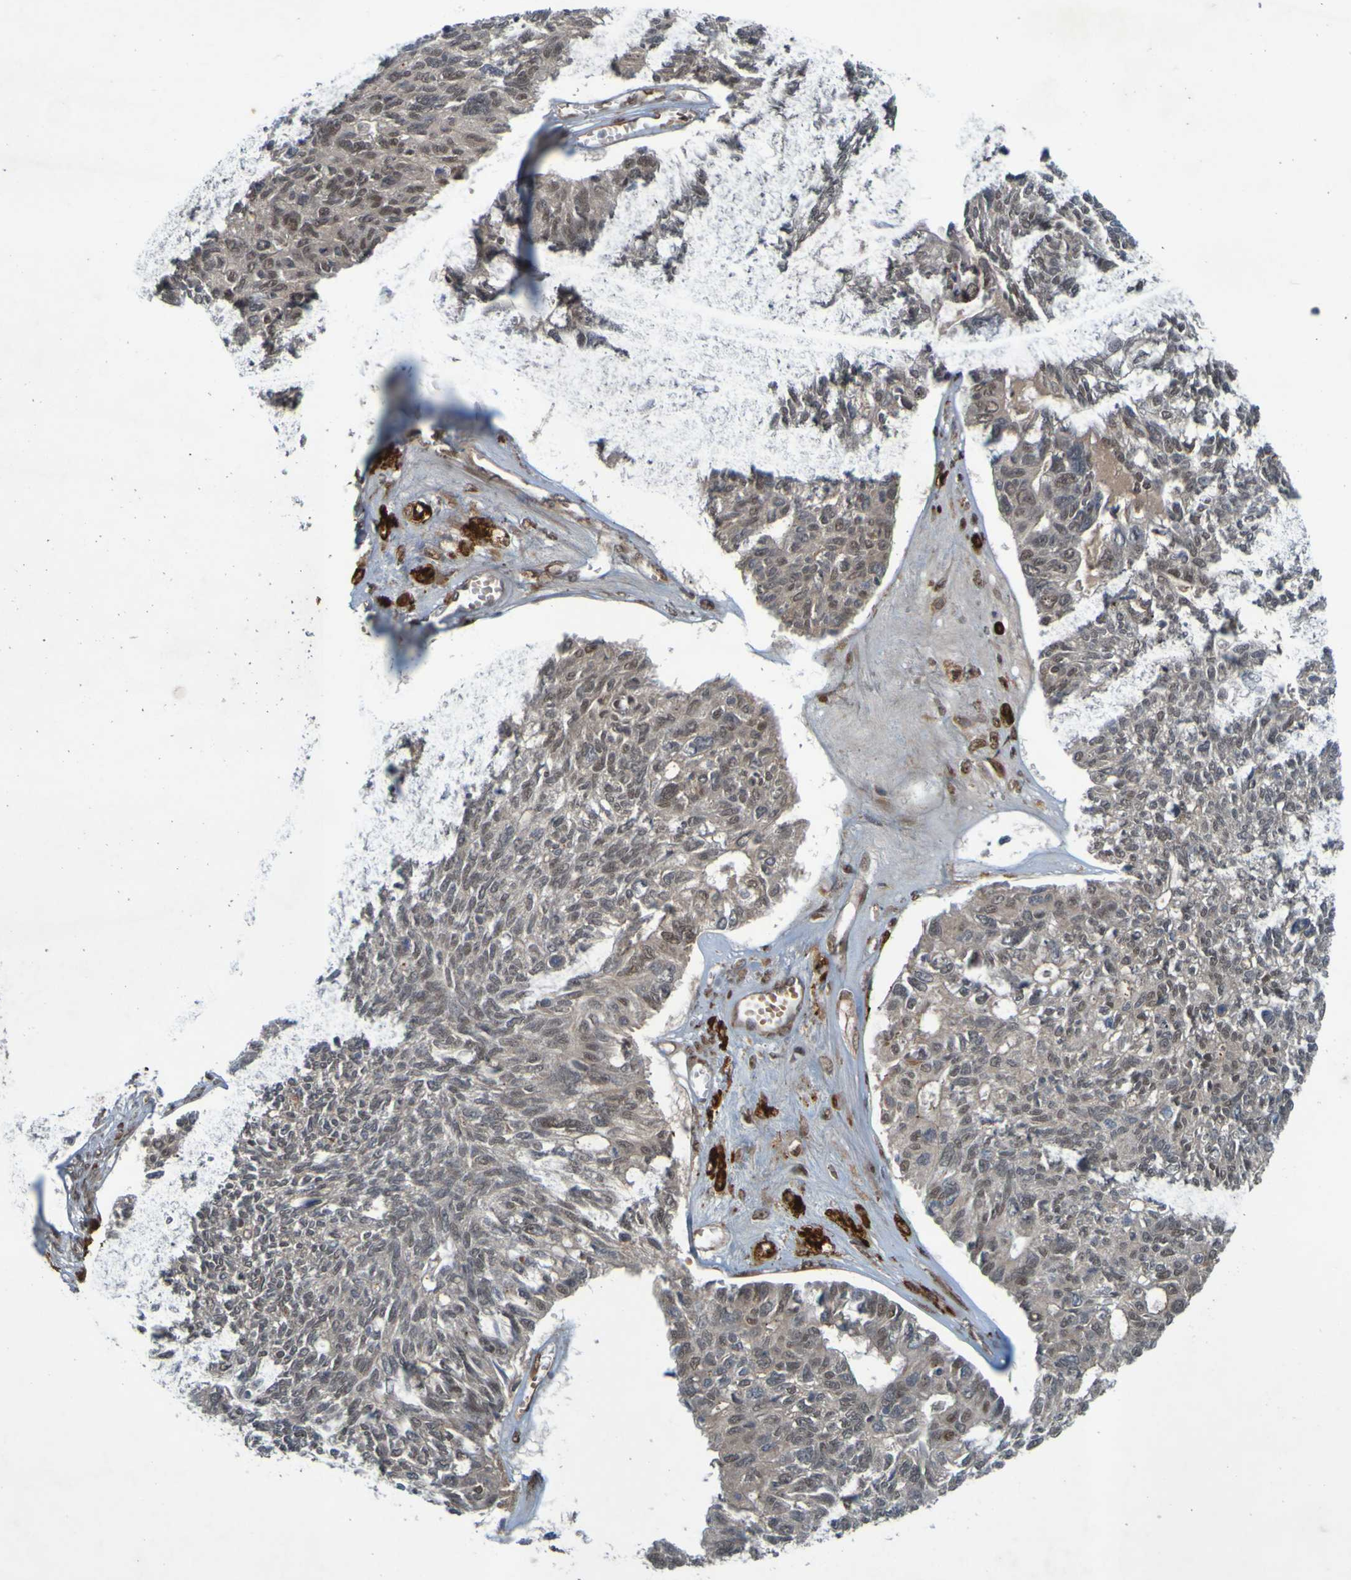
{"staining": {"intensity": "moderate", "quantity": "<25%", "location": "nuclear"}, "tissue": "ovarian cancer", "cell_type": "Tumor cells", "image_type": "cancer", "snomed": [{"axis": "morphology", "description": "Cystadenocarcinoma, serous, NOS"}, {"axis": "topography", "description": "Ovary"}], "caption": "Brown immunohistochemical staining in ovarian cancer exhibits moderate nuclear staining in approximately <25% of tumor cells. Immunohistochemistry stains the protein of interest in brown and the nuclei are stained blue.", "gene": "MCPH1", "patient": {"sex": "female", "age": 79}}